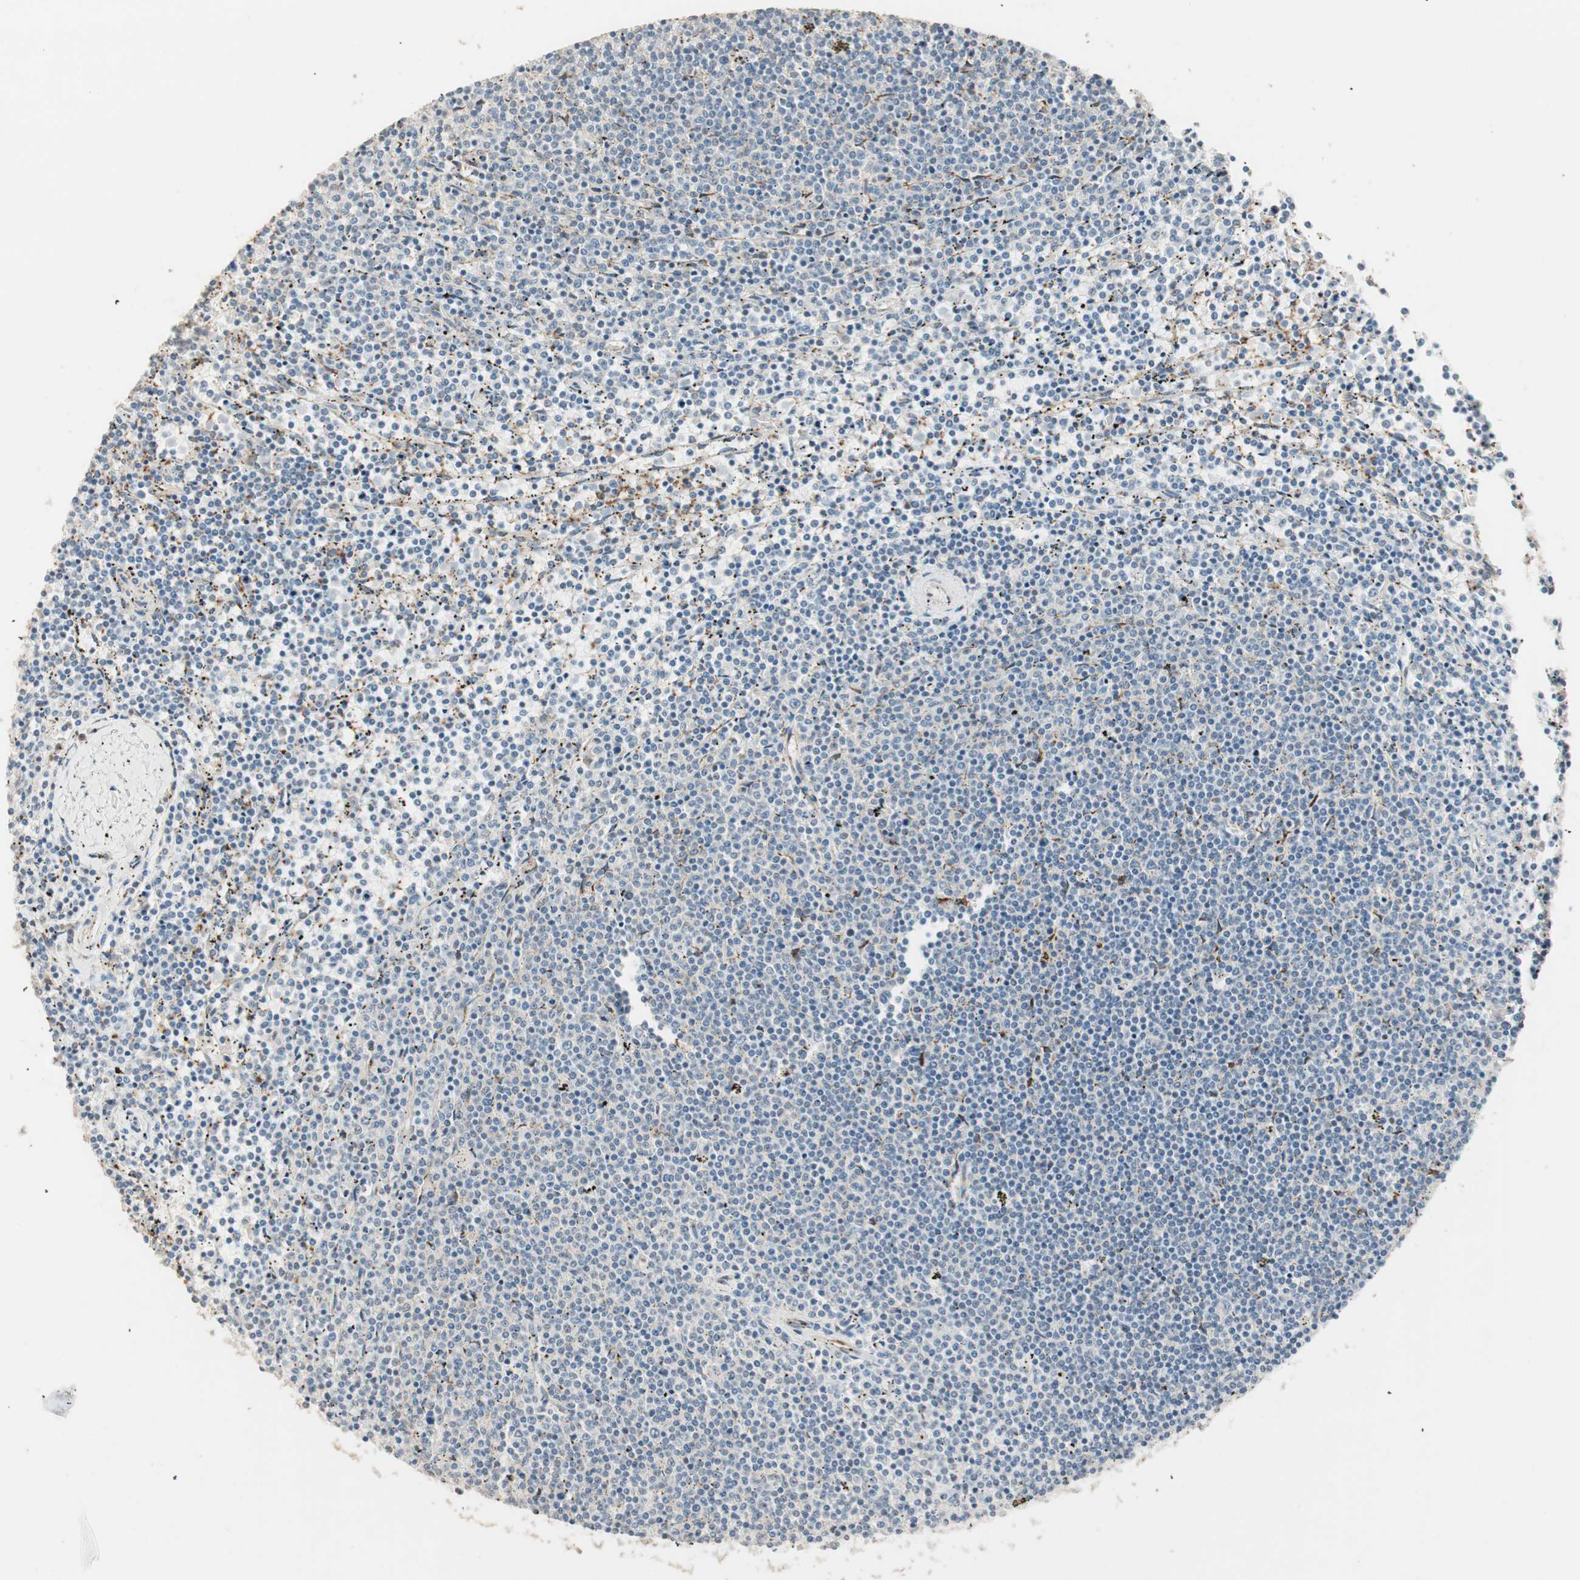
{"staining": {"intensity": "weak", "quantity": "<25%", "location": "cytoplasmic/membranous"}, "tissue": "lymphoma", "cell_type": "Tumor cells", "image_type": "cancer", "snomed": [{"axis": "morphology", "description": "Malignant lymphoma, non-Hodgkin's type, Low grade"}, {"axis": "topography", "description": "Spleen"}], "caption": "IHC of human low-grade malignant lymphoma, non-Hodgkin's type shows no staining in tumor cells.", "gene": "TASOR", "patient": {"sex": "female", "age": 50}}